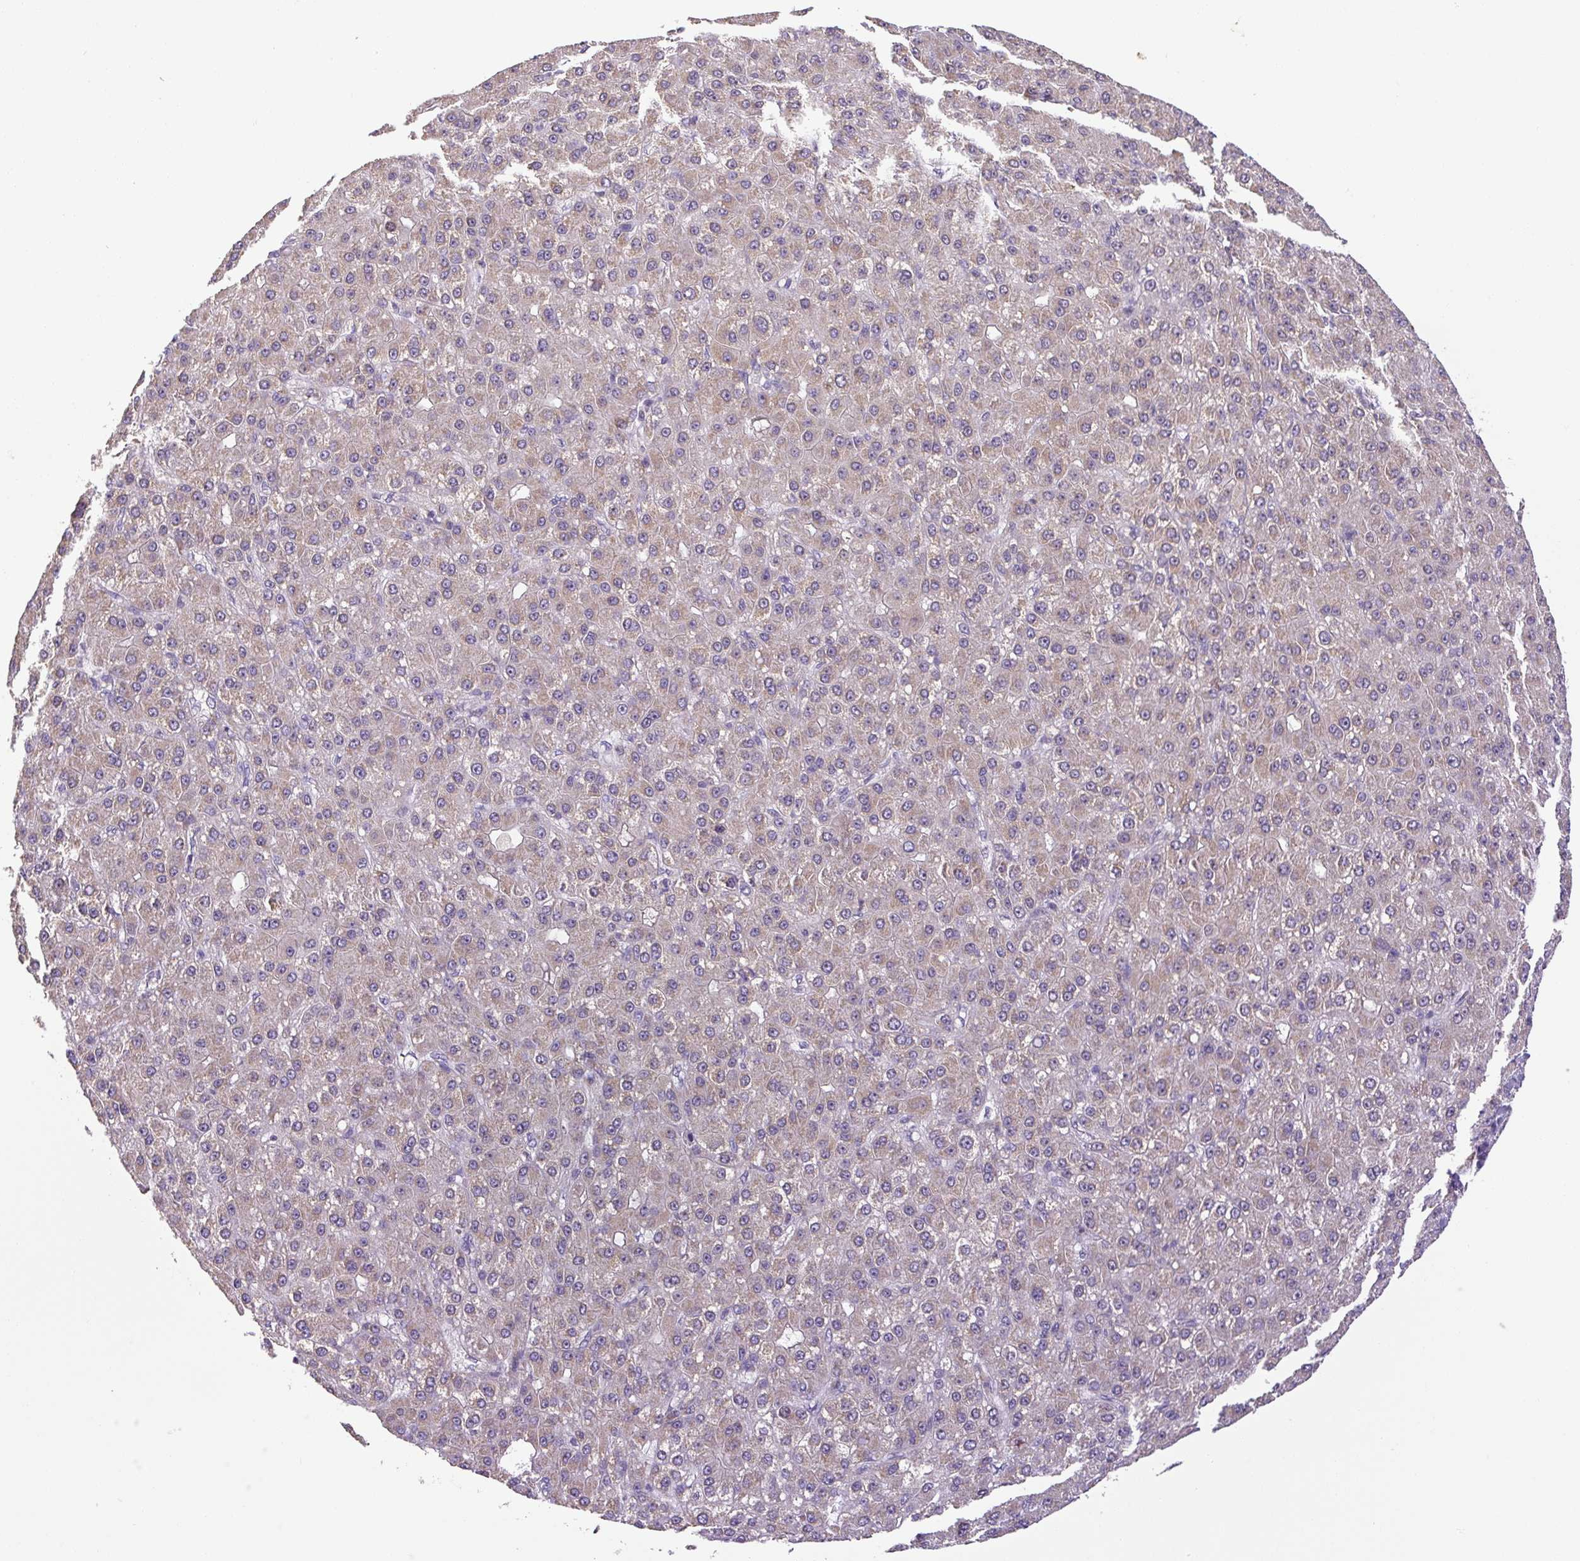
{"staining": {"intensity": "weak", "quantity": ">75%", "location": "cytoplasmic/membranous"}, "tissue": "liver cancer", "cell_type": "Tumor cells", "image_type": "cancer", "snomed": [{"axis": "morphology", "description": "Carcinoma, Hepatocellular, NOS"}, {"axis": "topography", "description": "Liver"}], "caption": "The micrograph reveals staining of liver cancer (hepatocellular carcinoma), revealing weak cytoplasmic/membranous protein positivity (brown color) within tumor cells.", "gene": "MFSD9", "patient": {"sex": "male", "age": 67}}